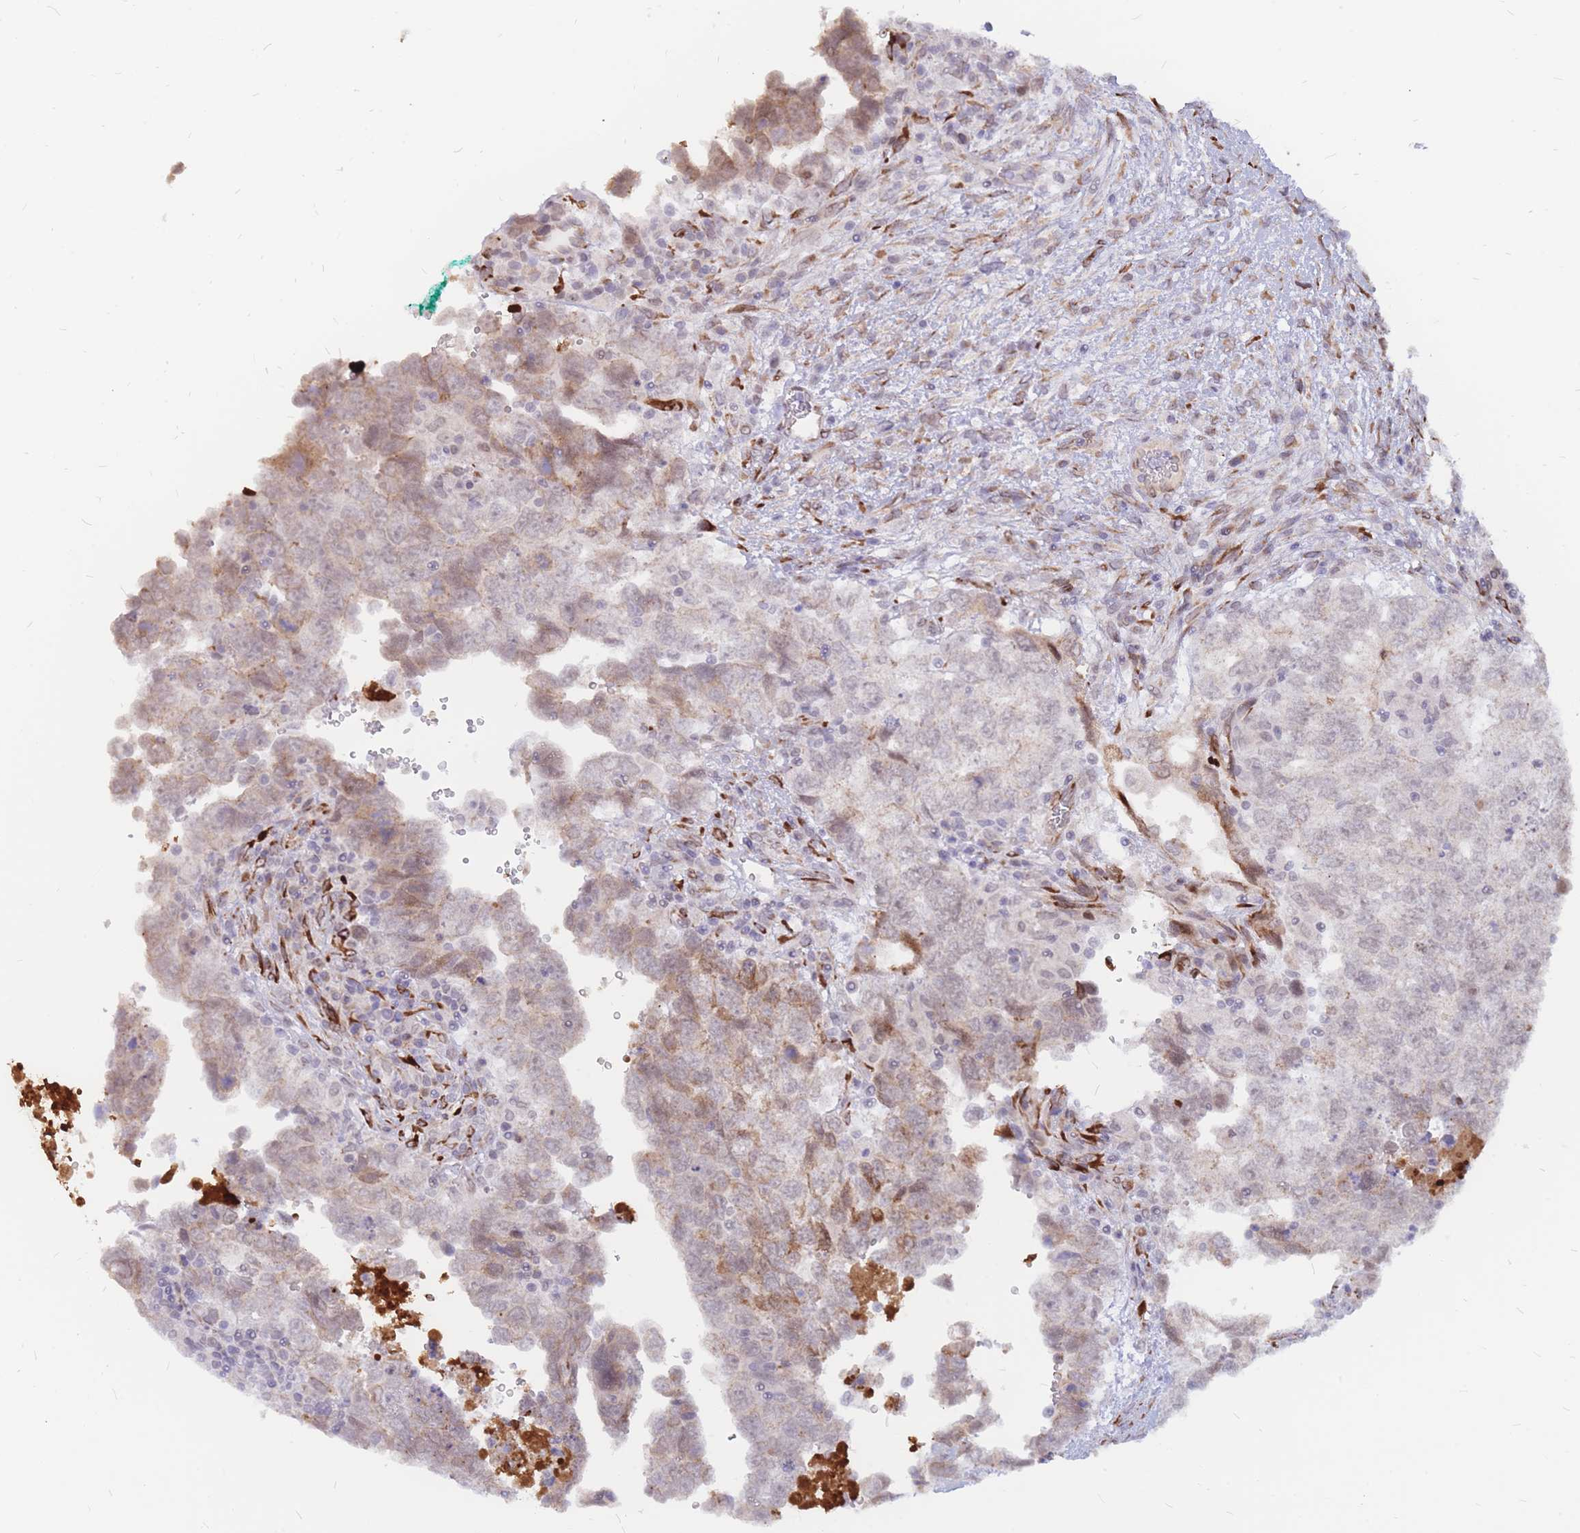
{"staining": {"intensity": "weak", "quantity": "25%-75%", "location": "cytoplasmic/membranous"}, "tissue": "testis cancer", "cell_type": "Tumor cells", "image_type": "cancer", "snomed": [{"axis": "morphology", "description": "Carcinoma, Embryonal, NOS"}, {"axis": "topography", "description": "Testis"}], "caption": "High-magnification brightfield microscopy of testis cancer (embryonal carcinoma) stained with DAB (brown) and counterstained with hematoxylin (blue). tumor cells exhibit weak cytoplasmic/membranous positivity is present in approximately25%-75% of cells.", "gene": "ADD2", "patient": {"sex": "male", "age": 37}}